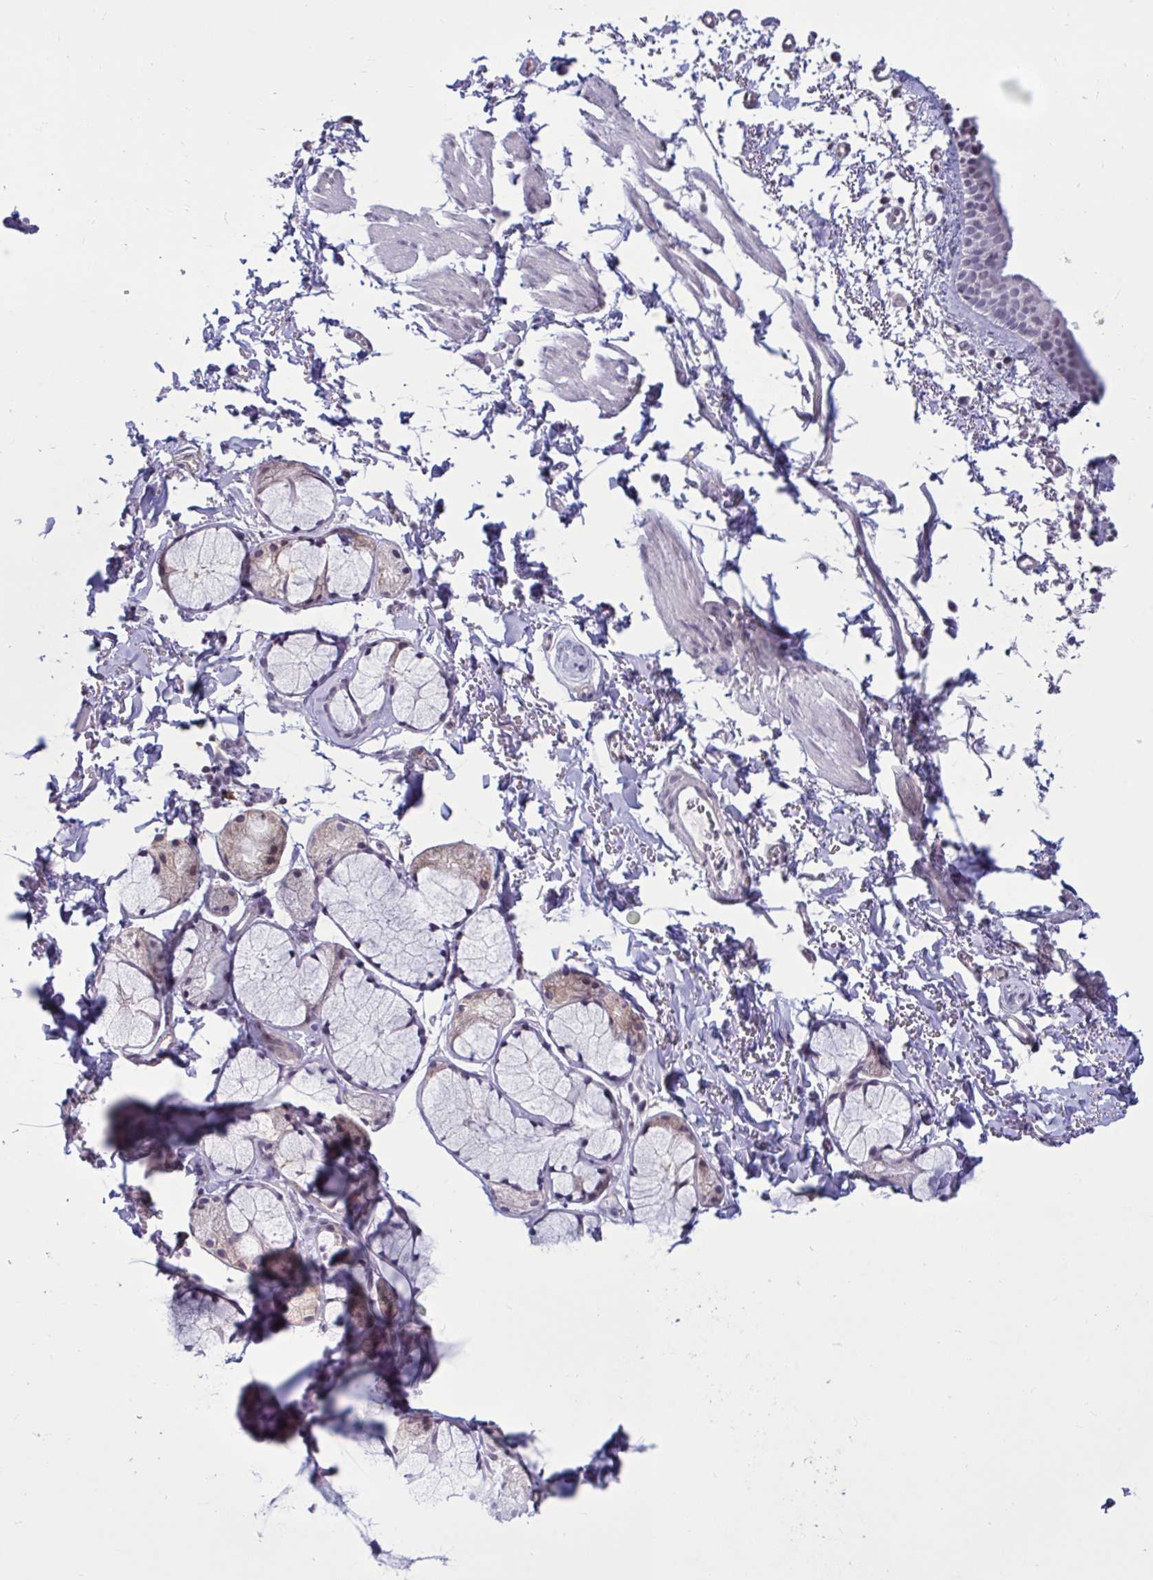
{"staining": {"intensity": "negative", "quantity": "none", "location": "none"}, "tissue": "bronchus", "cell_type": "Respiratory epithelial cells", "image_type": "normal", "snomed": [{"axis": "morphology", "description": "Normal tissue, NOS"}, {"axis": "topography", "description": "Cartilage tissue"}, {"axis": "topography", "description": "Bronchus"}, {"axis": "topography", "description": "Peripheral nerve tissue"}], "caption": "Respiratory epithelial cells are negative for protein expression in unremarkable human bronchus. (Immunohistochemistry, brightfield microscopy, high magnification).", "gene": "TBC1D4", "patient": {"sex": "female", "age": 59}}